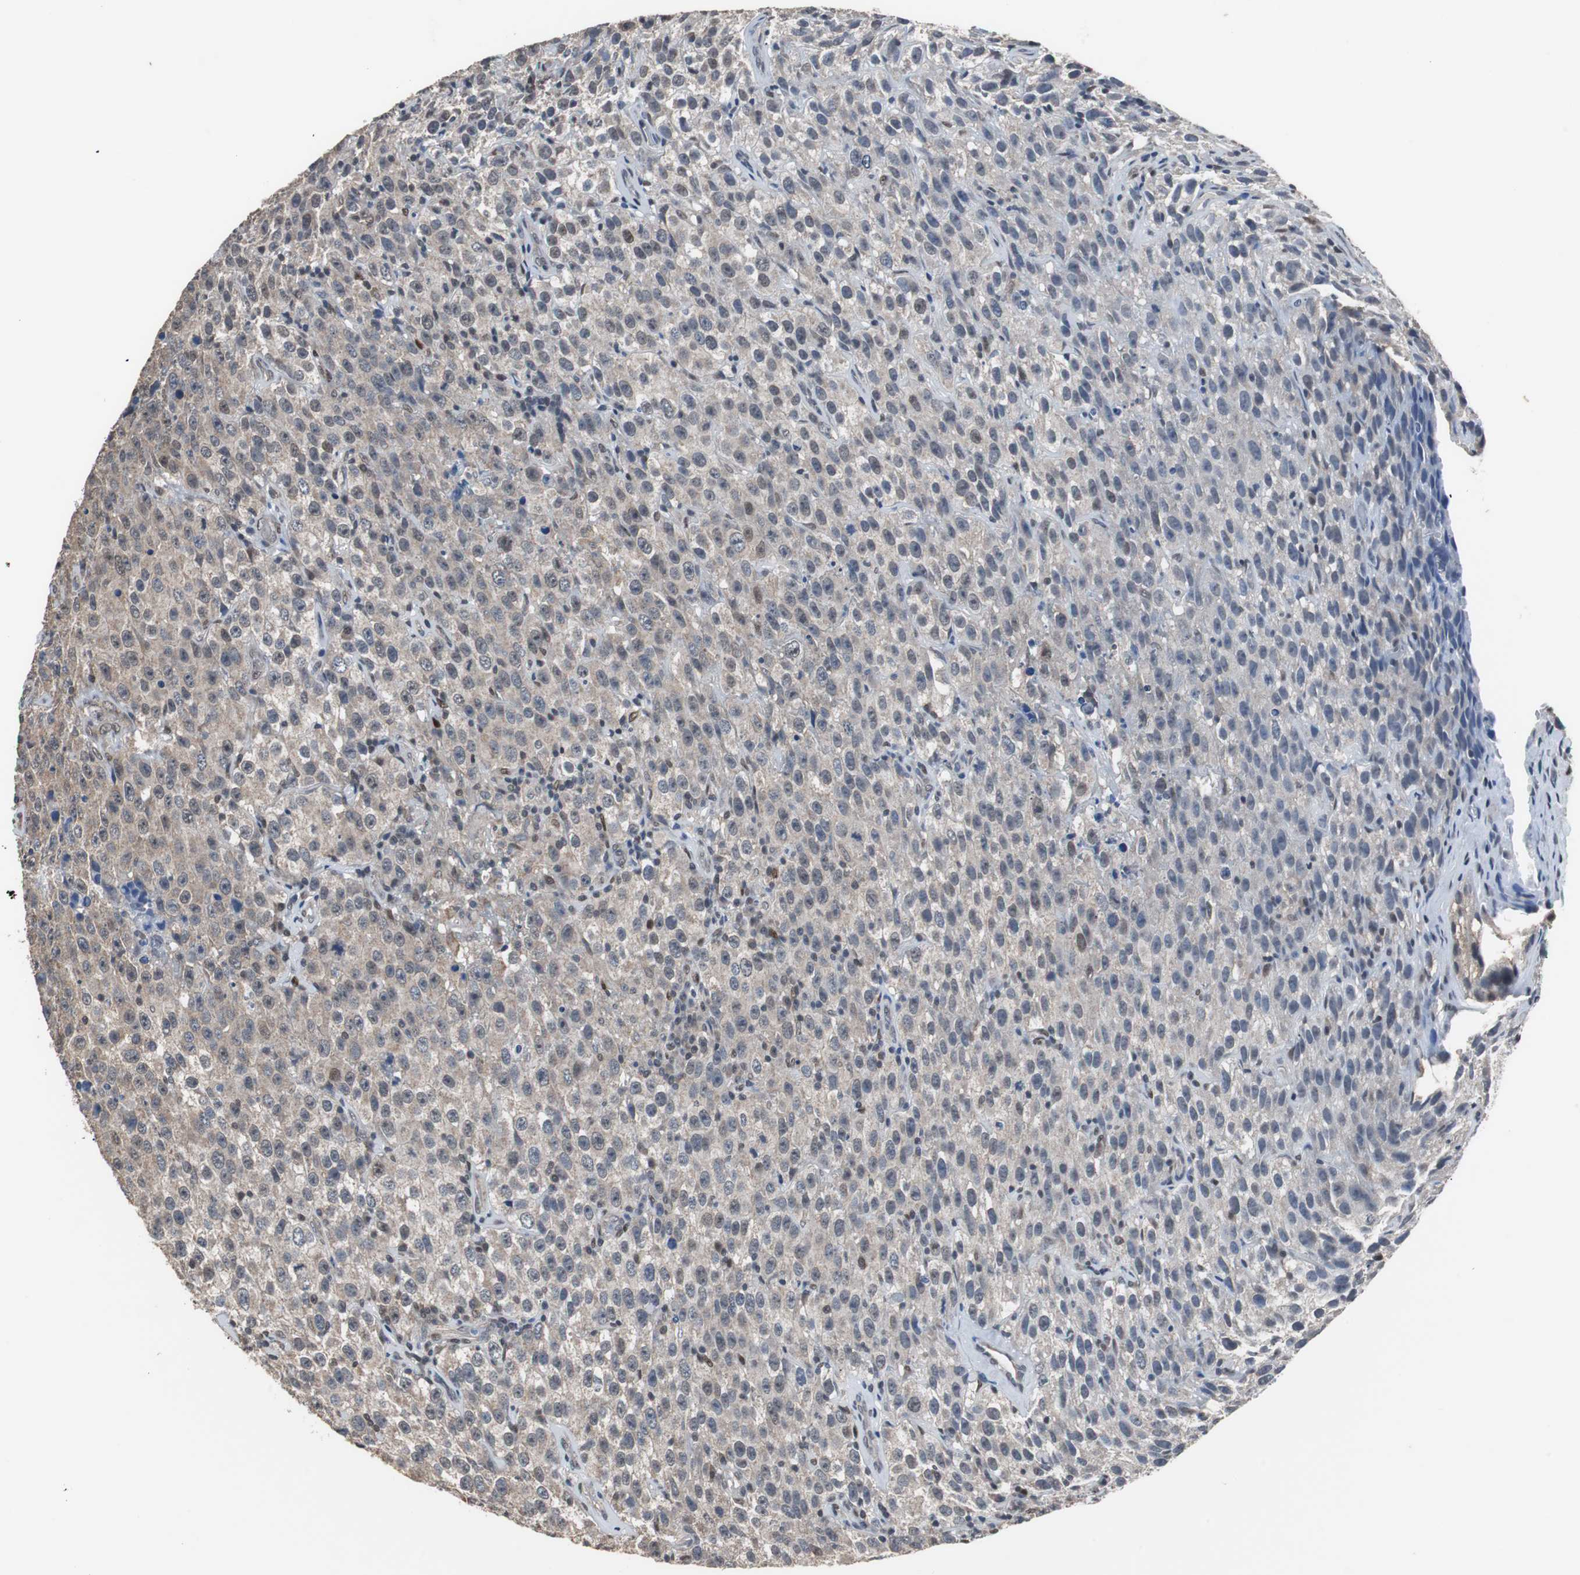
{"staining": {"intensity": "weak", "quantity": "25%-75%", "location": "cytoplasmic/membranous"}, "tissue": "testis cancer", "cell_type": "Tumor cells", "image_type": "cancer", "snomed": [{"axis": "morphology", "description": "Seminoma, NOS"}, {"axis": "topography", "description": "Testis"}], "caption": "Protein expression analysis of human testis cancer (seminoma) reveals weak cytoplasmic/membranous positivity in approximately 25%-75% of tumor cells.", "gene": "ZHX2", "patient": {"sex": "male", "age": 52}}